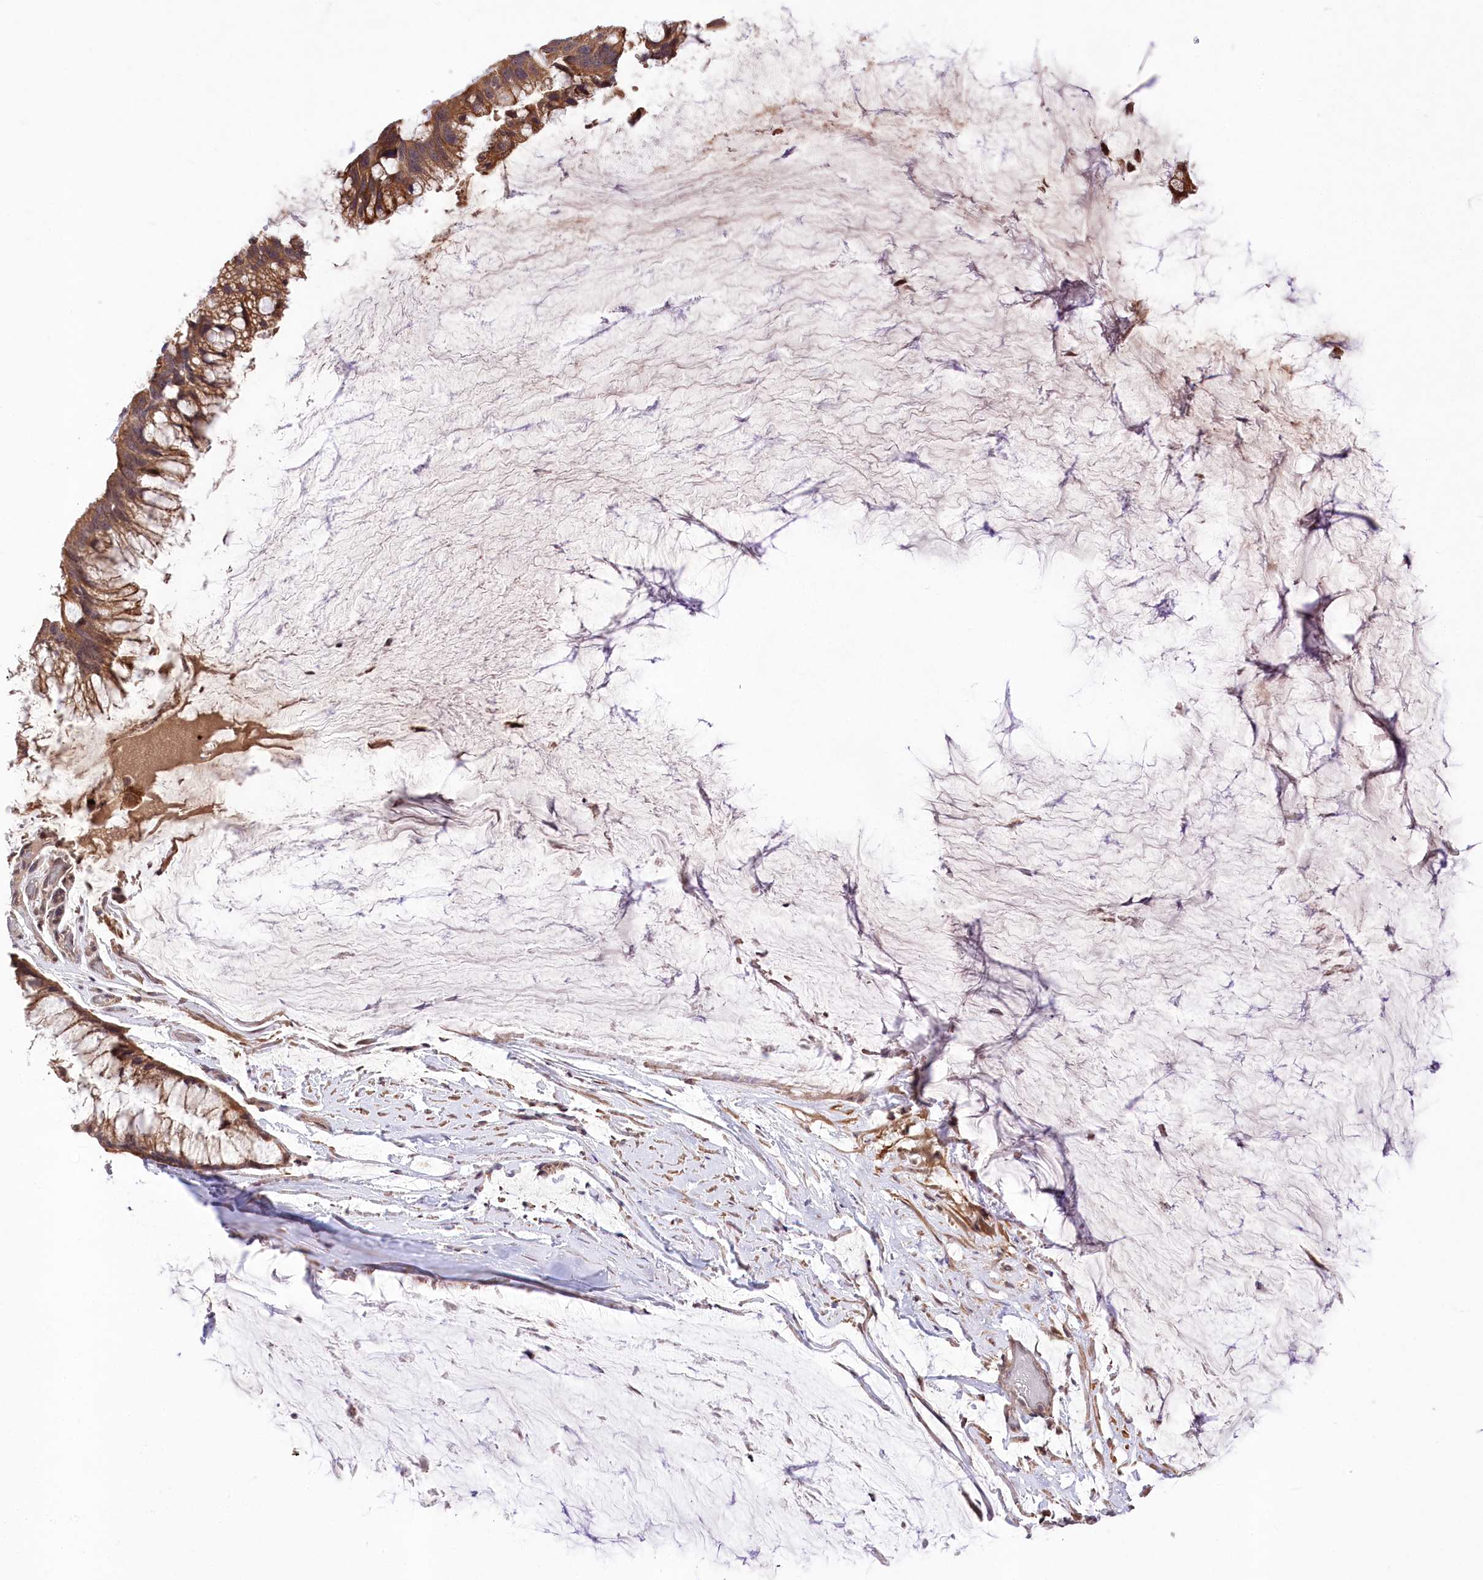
{"staining": {"intensity": "strong", "quantity": ">75%", "location": "cytoplasmic/membranous"}, "tissue": "ovarian cancer", "cell_type": "Tumor cells", "image_type": "cancer", "snomed": [{"axis": "morphology", "description": "Cystadenocarcinoma, mucinous, NOS"}, {"axis": "topography", "description": "Ovary"}], "caption": "About >75% of tumor cells in ovarian mucinous cystadenocarcinoma show strong cytoplasmic/membranous protein positivity as visualized by brown immunohistochemical staining.", "gene": "HELT", "patient": {"sex": "female", "age": 39}}